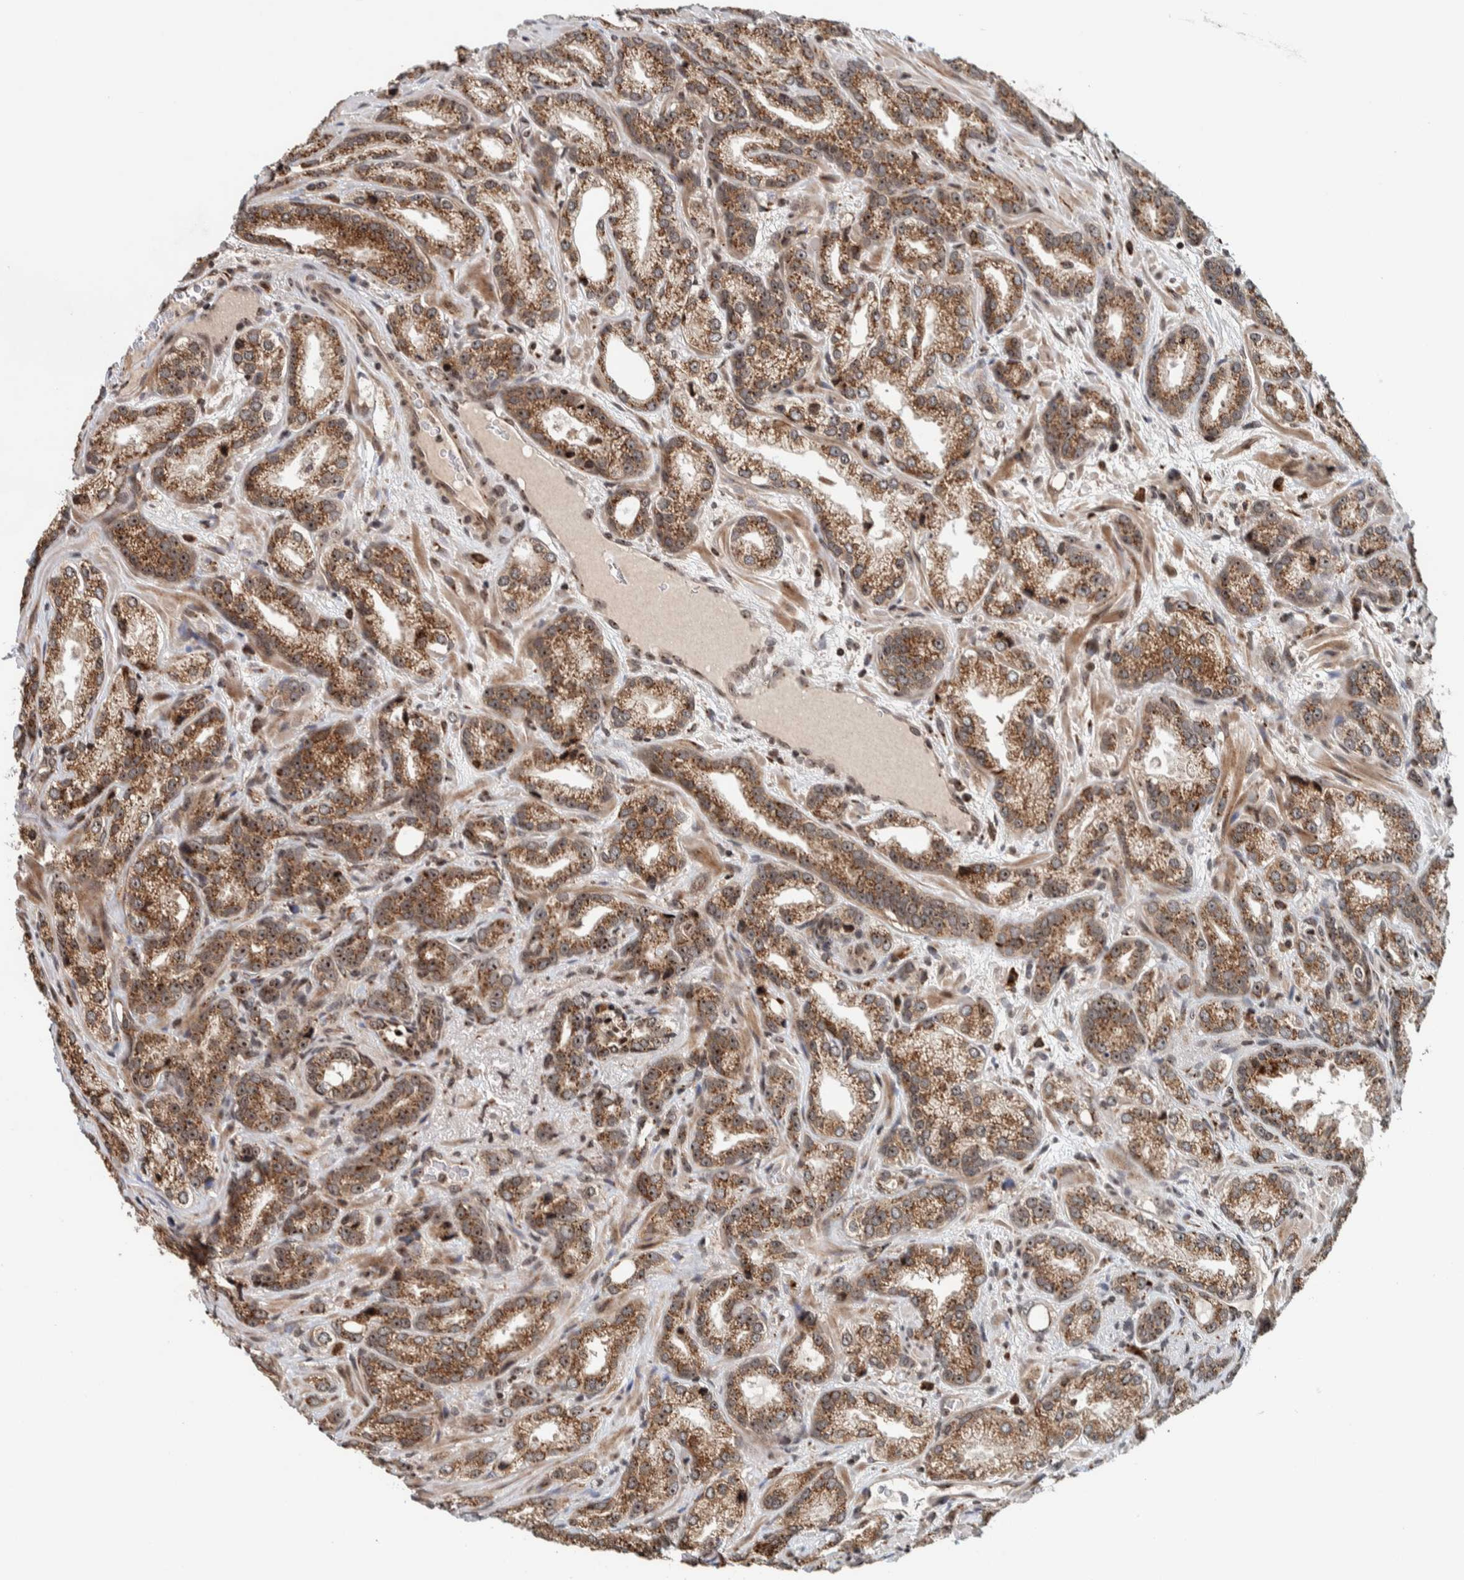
{"staining": {"intensity": "moderate", "quantity": ">75%", "location": "cytoplasmic/membranous"}, "tissue": "prostate cancer", "cell_type": "Tumor cells", "image_type": "cancer", "snomed": [{"axis": "morphology", "description": "Adenocarcinoma, High grade"}, {"axis": "topography", "description": "Prostate"}], "caption": "Immunohistochemical staining of prostate adenocarcinoma (high-grade) exhibits moderate cytoplasmic/membranous protein expression in approximately >75% of tumor cells.", "gene": "CCDC182", "patient": {"sex": "male", "age": 63}}